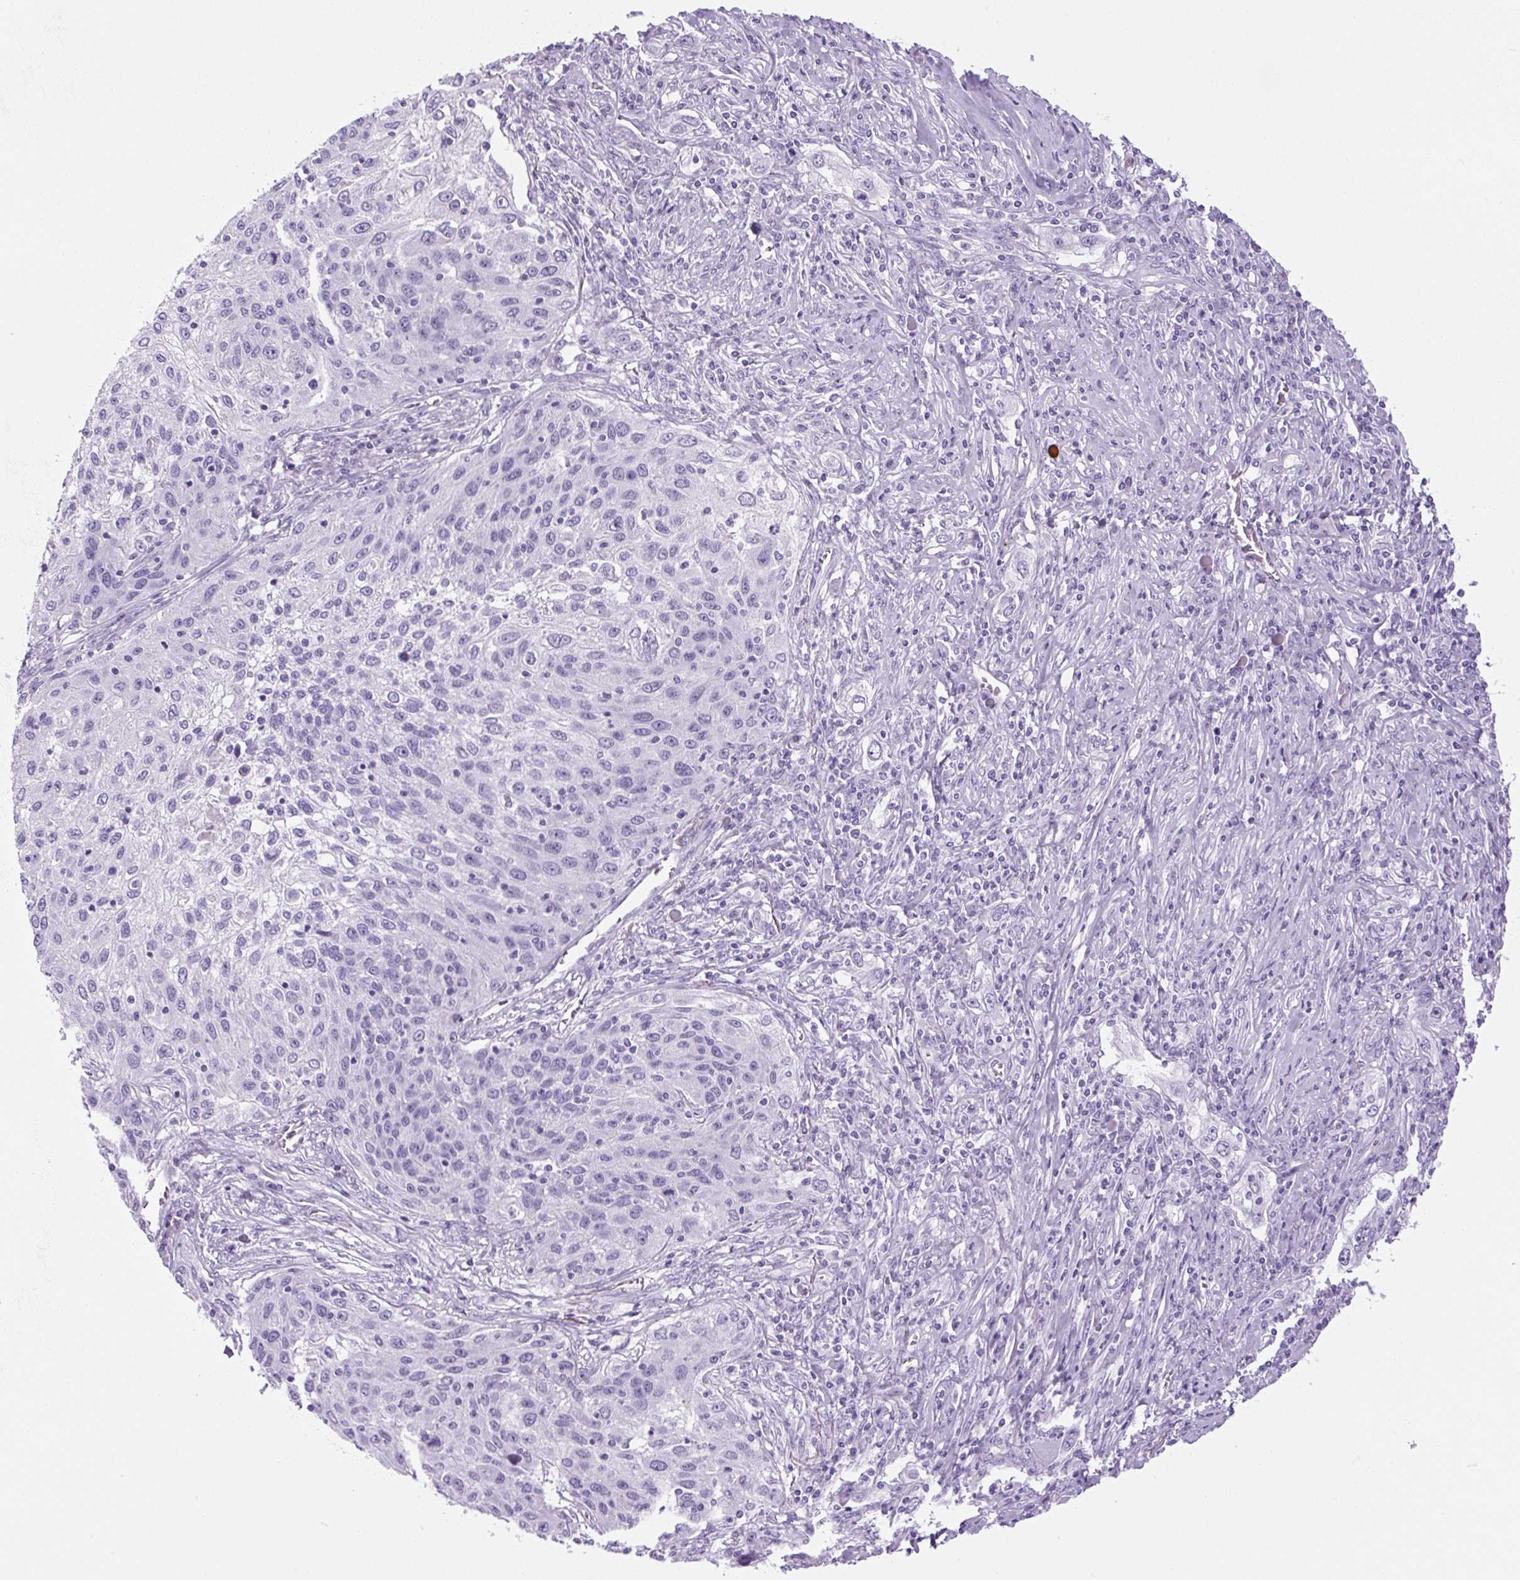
{"staining": {"intensity": "negative", "quantity": "none", "location": "none"}, "tissue": "lung cancer", "cell_type": "Tumor cells", "image_type": "cancer", "snomed": [{"axis": "morphology", "description": "Squamous cell carcinoma, NOS"}, {"axis": "topography", "description": "Lung"}], "caption": "High power microscopy micrograph of an immunohistochemistry micrograph of lung squamous cell carcinoma, revealing no significant positivity in tumor cells.", "gene": "PRRT1", "patient": {"sex": "female", "age": 69}}